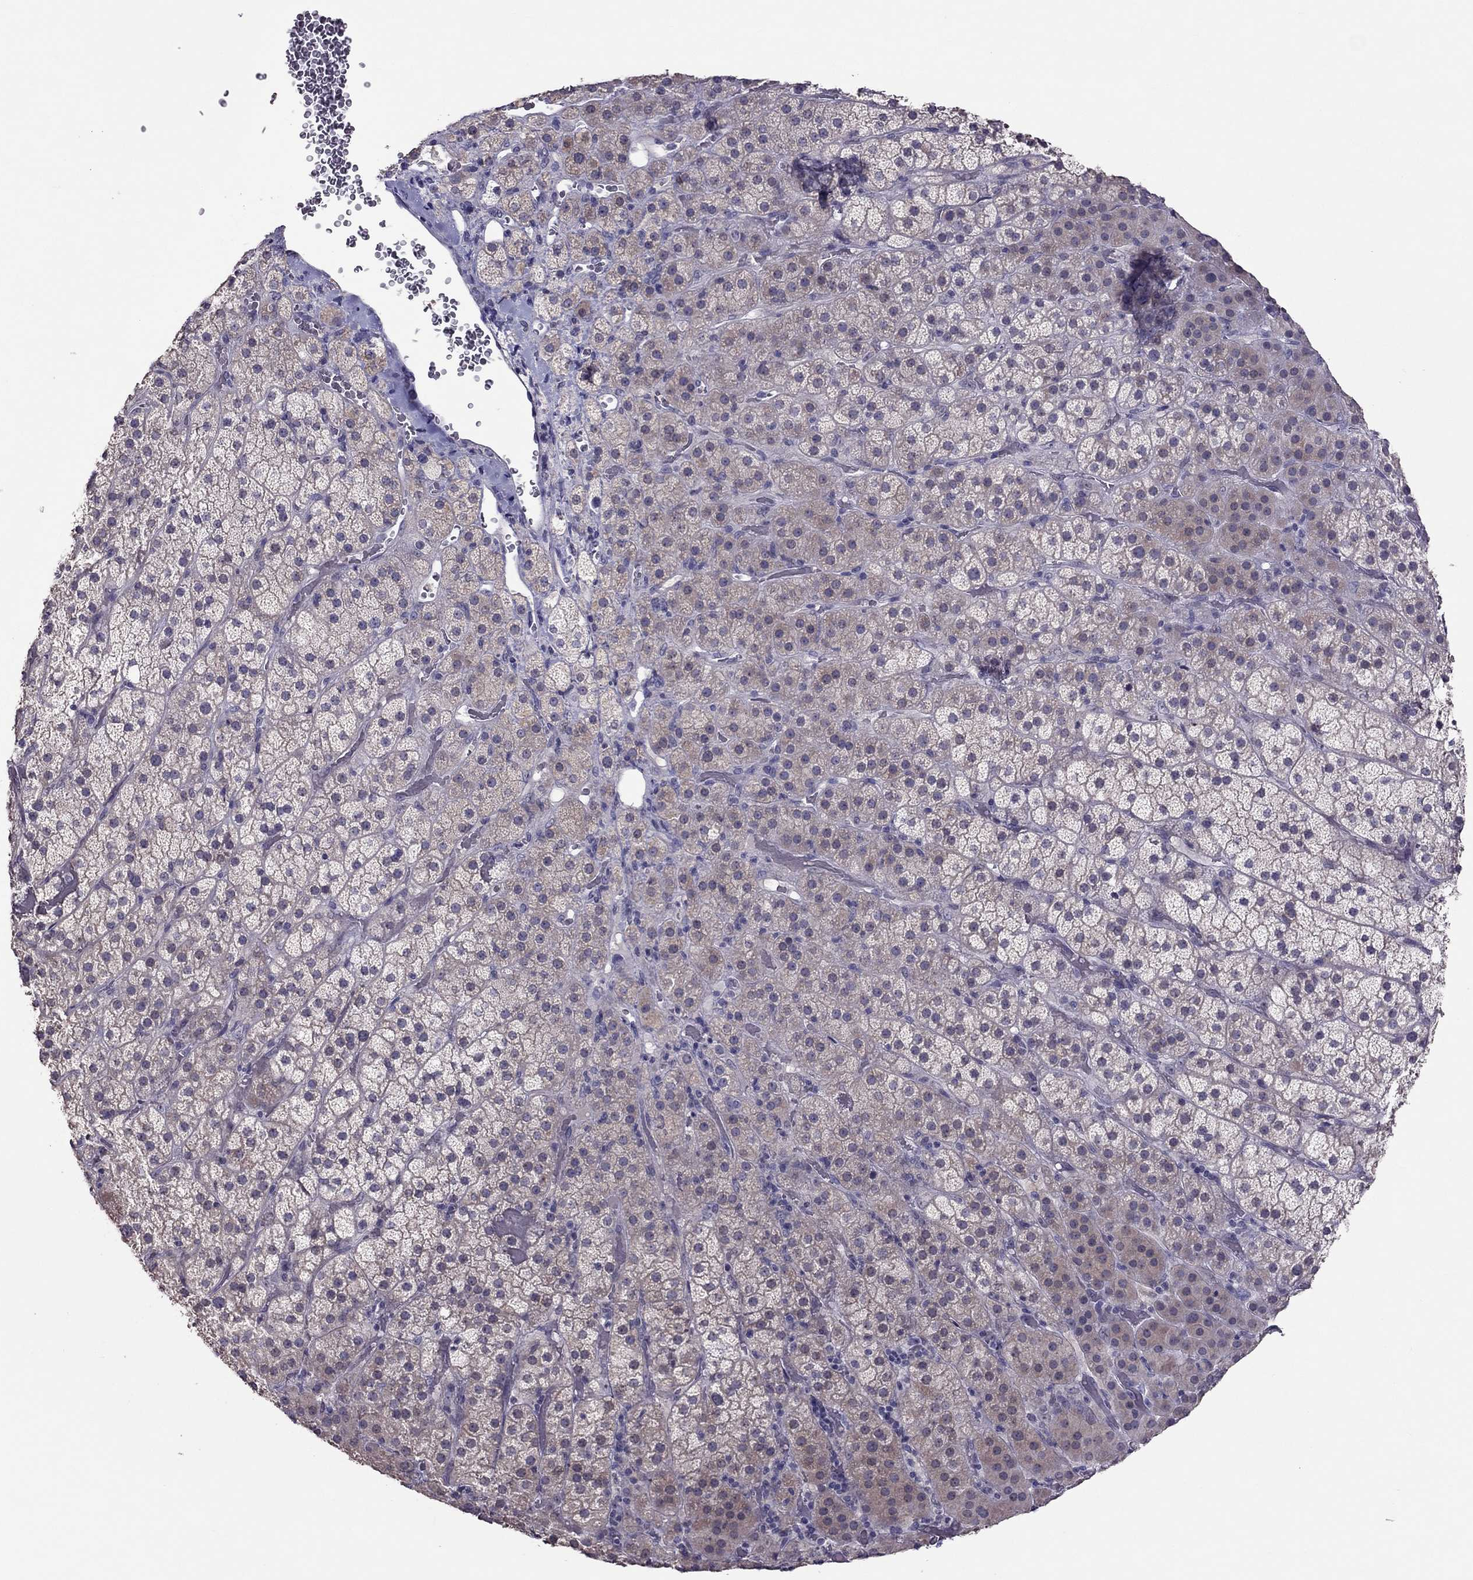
{"staining": {"intensity": "weak", "quantity": "25%-75%", "location": "cytoplasmic/membranous"}, "tissue": "adrenal gland", "cell_type": "Glandular cells", "image_type": "normal", "snomed": [{"axis": "morphology", "description": "Normal tissue, NOS"}, {"axis": "topography", "description": "Adrenal gland"}], "caption": "A low amount of weak cytoplasmic/membranous positivity is appreciated in approximately 25%-75% of glandular cells in normal adrenal gland.", "gene": "LRRC46", "patient": {"sex": "male", "age": 57}}